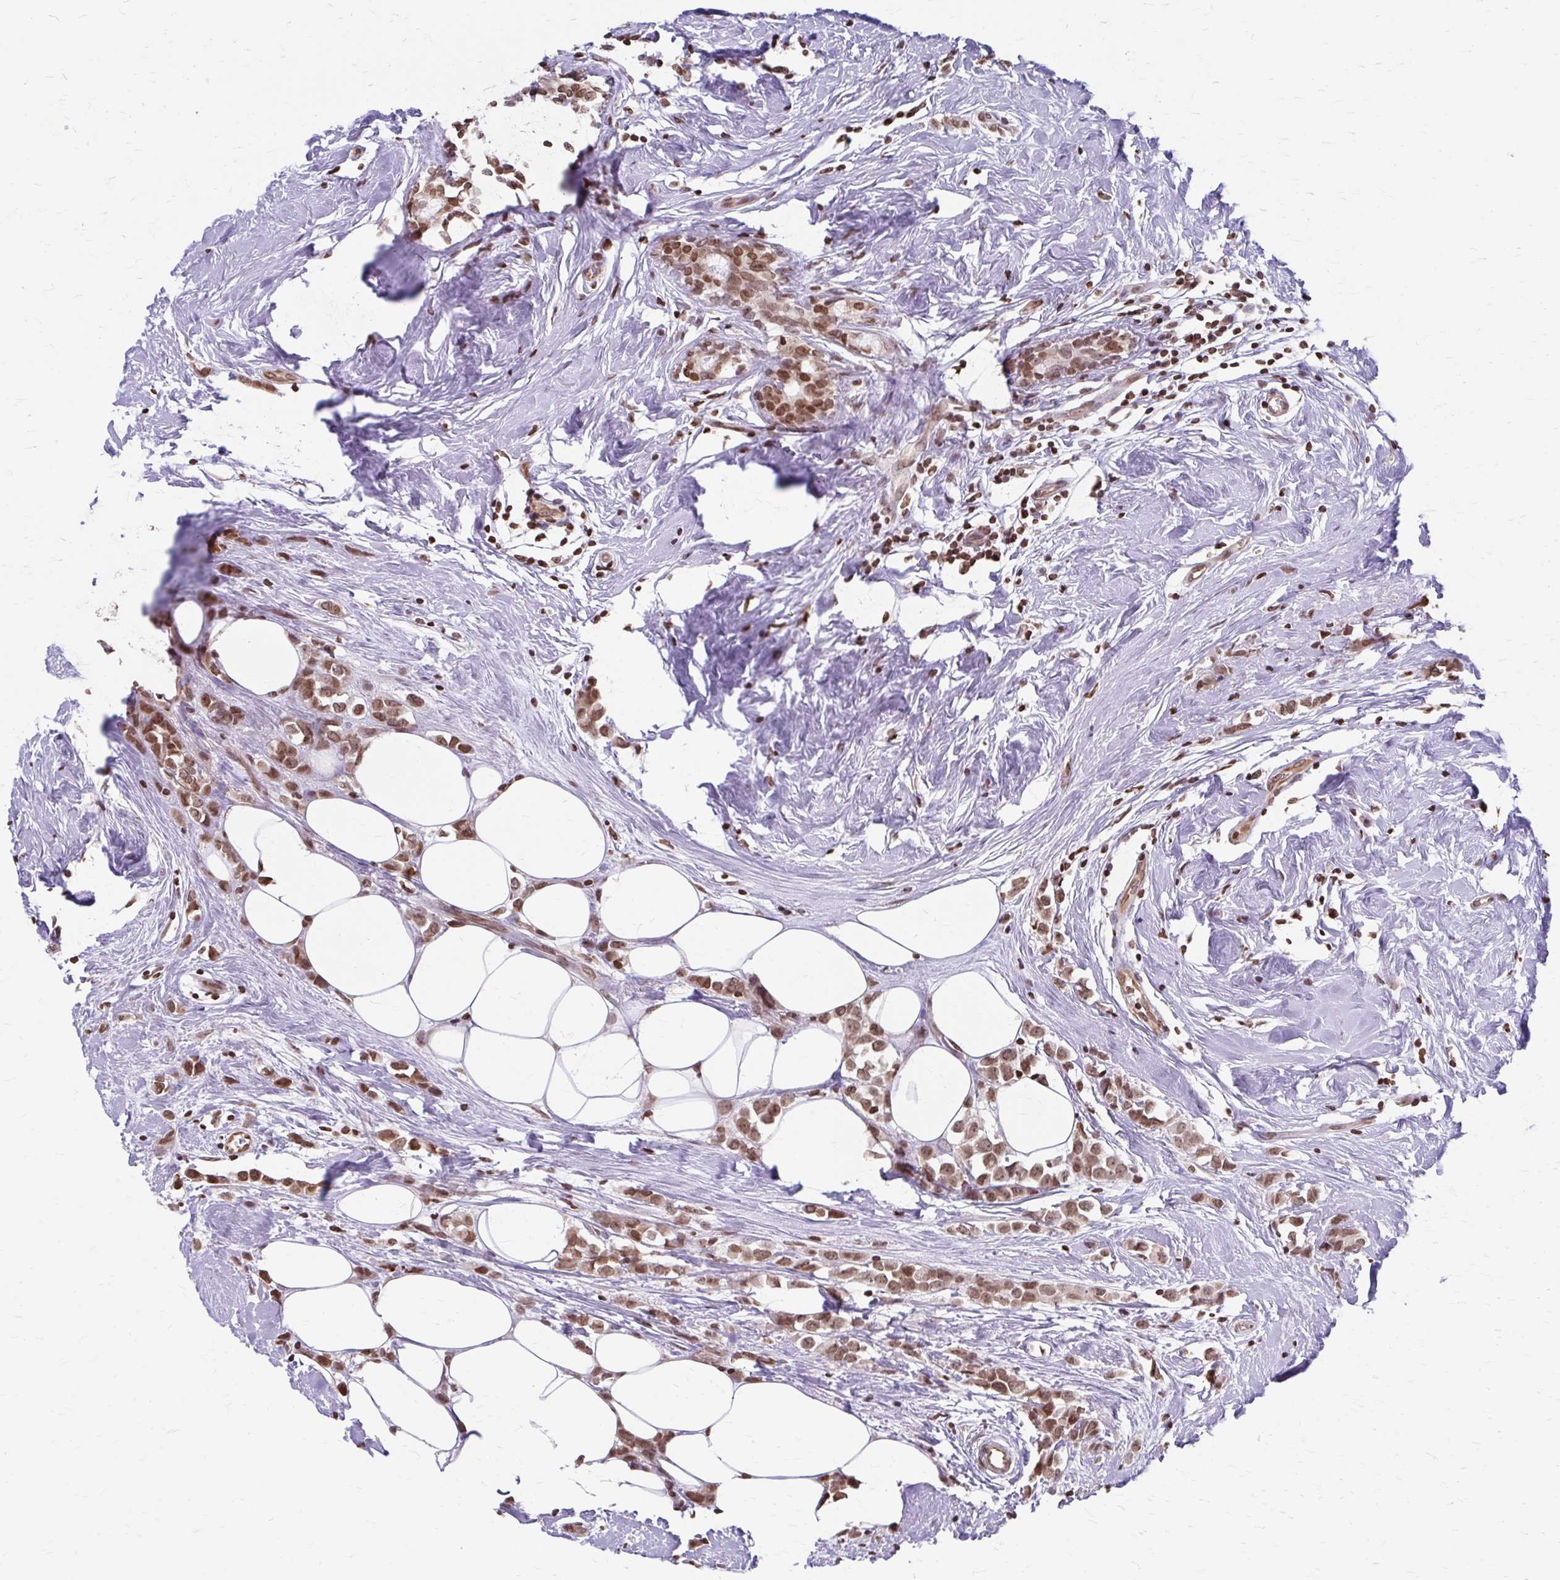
{"staining": {"intensity": "moderate", "quantity": ">75%", "location": "nuclear"}, "tissue": "breast cancer", "cell_type": "Tumor cells", "image_type": "cancer", "snomed": [{"axis": "morphology", "description": "Duct carcinoma"}, {"axis": "topography", "description": "Breast"}], "caption": "Brown immunohistochemical staining in breast cancer reveals moderate nuclear staining in about >75% of tumor cells.", "gene": "ORC3", "patient": {"sex": "female", "age": 80}}